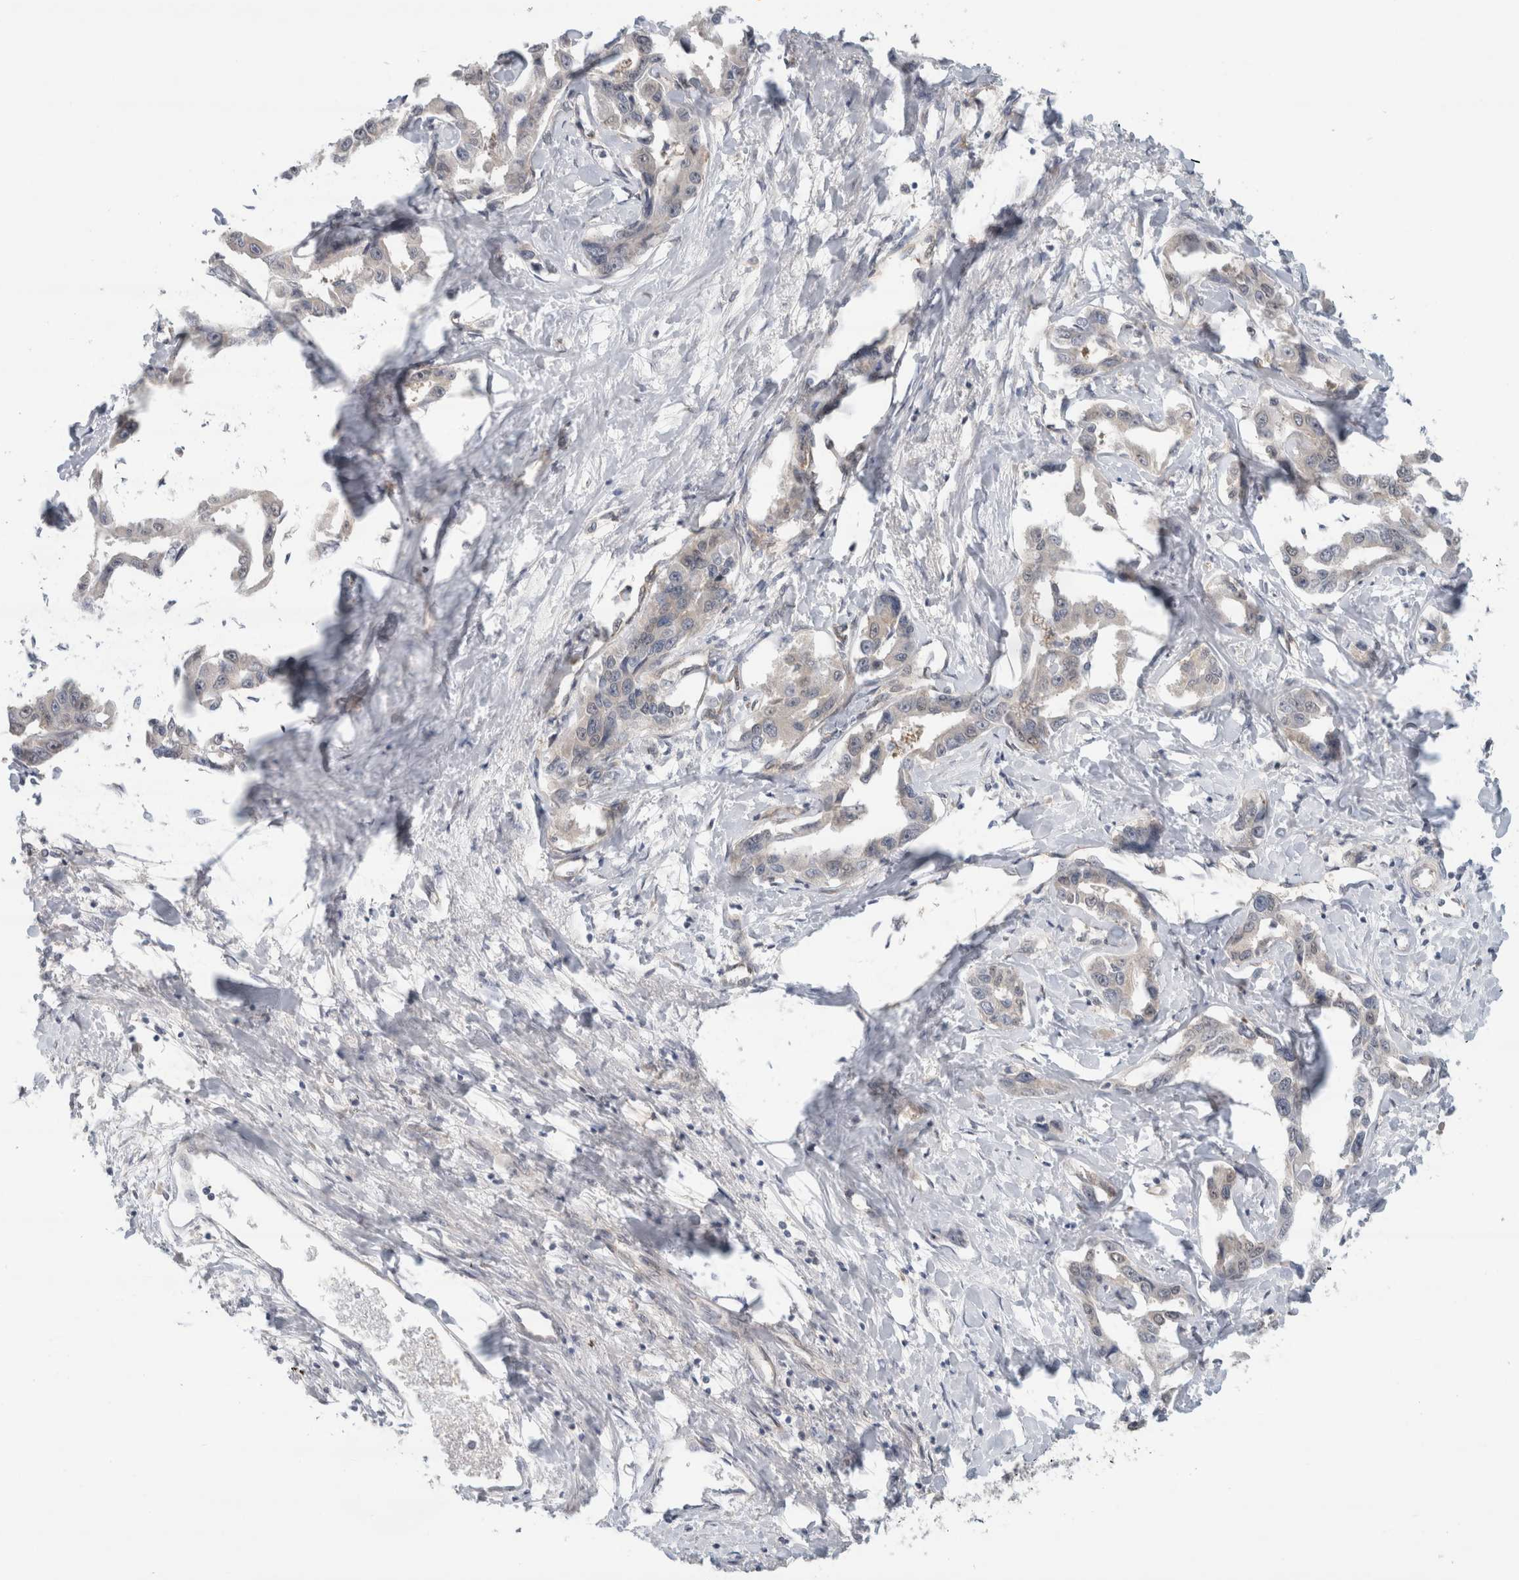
{"staining": {"intensity": "negative", "quantity": "none", "location": "none"}, "tissue": "liver cancer", "cell_type": "Tumor cells", "image_type": "cancer", "snomed": [{"axis": "morphology", "description": "Cholangiocarcinoma"}, {"axis": "topography", "description": "Liver"}], "caption": "The immunohistochemistry image has no significant positivity in tumor cells of cholangiocarcinoma (liver) tissue.", "gene": "EIF4G3", "patient": {"sex": "male", "age": 59}}